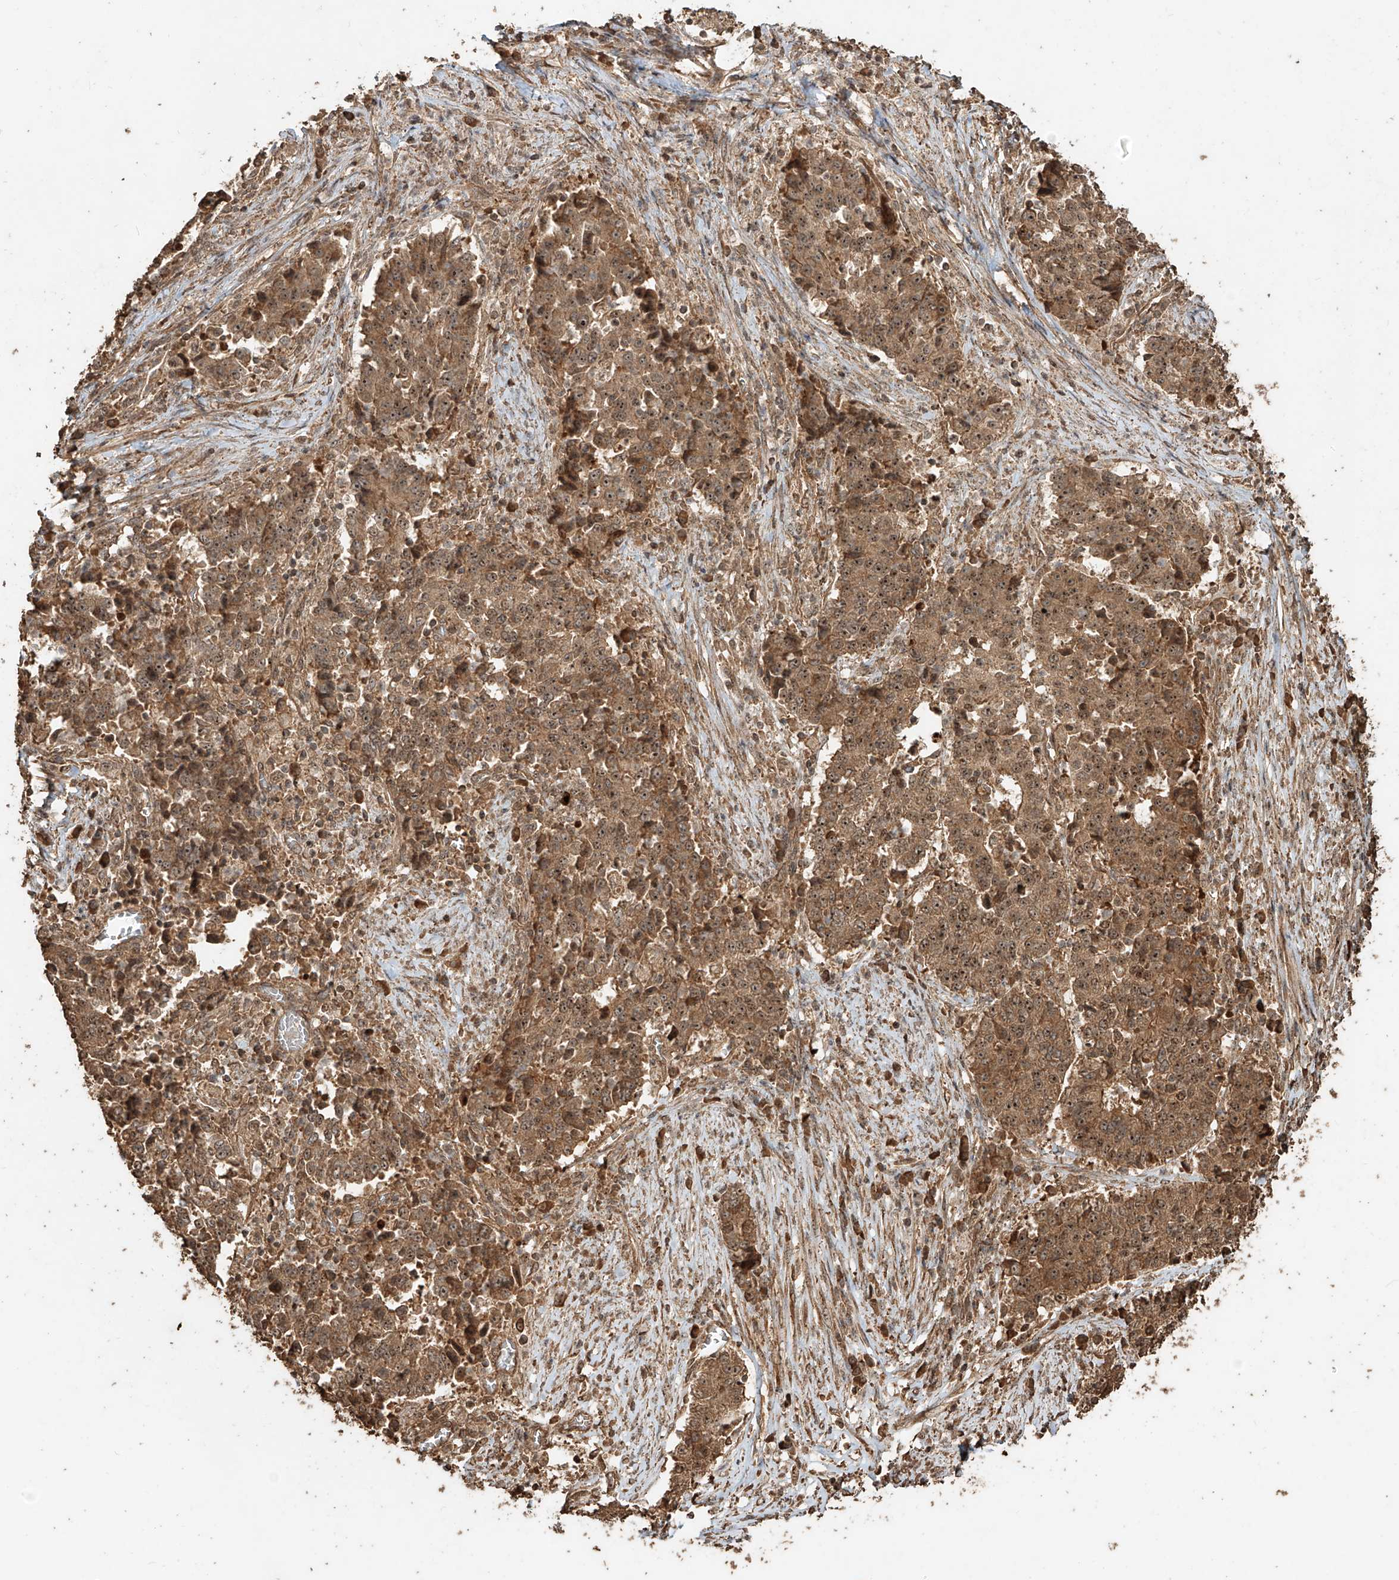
{"staining": {"intensity": "moderate", "quantity": ">75%", "location": "cytoplasmic/membranous,nuclear"}, "tissue": "stomach cancer", "cell_type": "Tumor cells", "image_type": "cancer", "snomed": [{"axis": "morphology", "description": "Adenocarcinoma, NOS"}, {"axis": "topography", "description": "Stomach"}], "caption": "A high-resolution photomicrograph shows IHC staining of adenocarcinoma (stomach), which shows moderate cytoplasmic/membranous and nuclear staining in about >75% of tumor cells.", "gene": "ZNF660", "patient": {"sex": "male", "age": 59}}